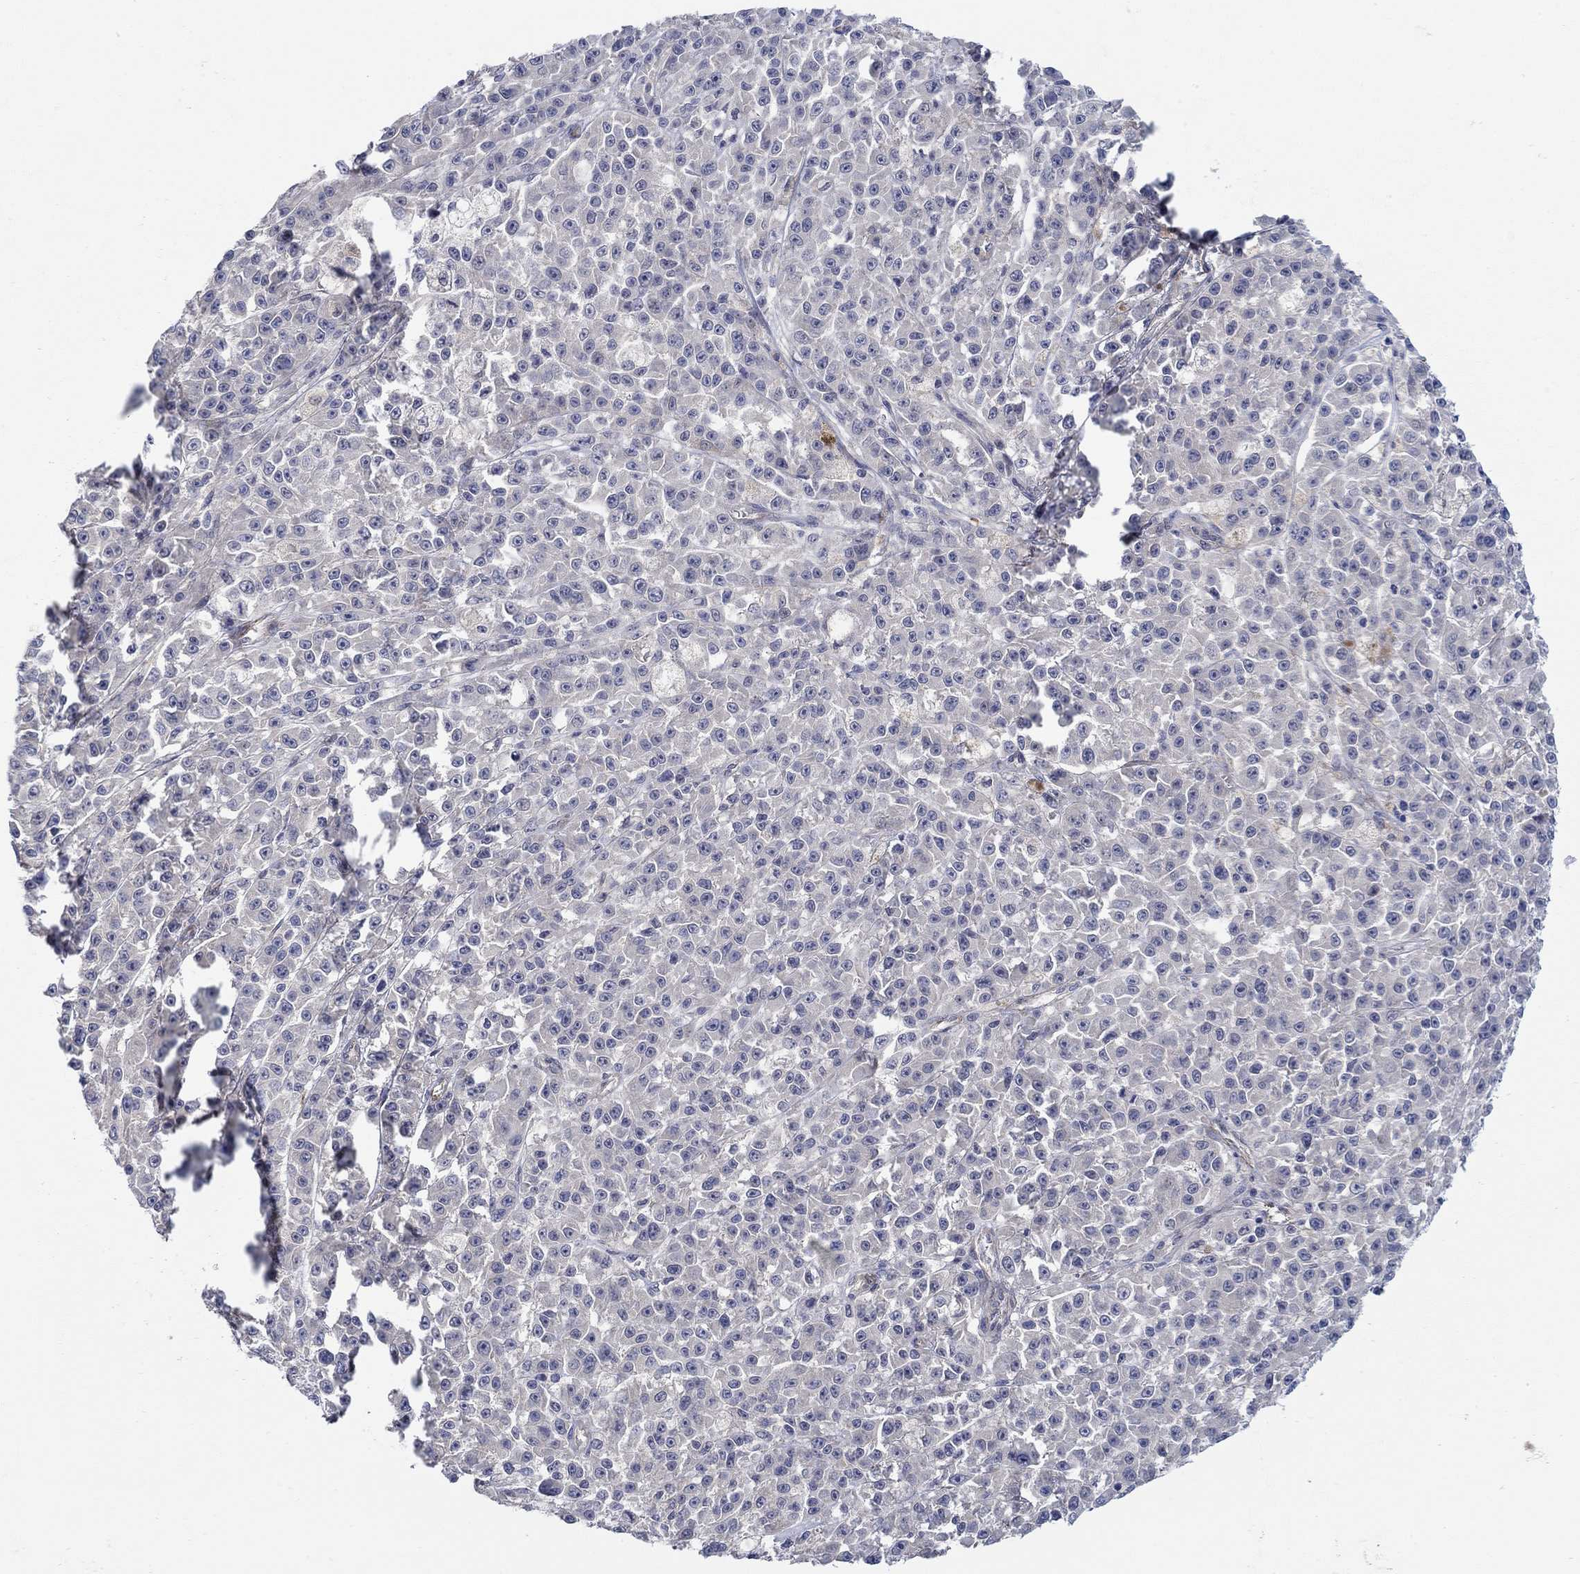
{"staining": {"intensity": "negative", "quantity": "none", "location": "none"}, "tissue": "melanoma", "cell_type": "Tumor cells", "image_type": "cancer", "snomed": [{"axis": "morphology", "description": "Malignant melanoma, NOS"}, {"axis": "topography", "description": "Skin"}], "caption": "Immunohistochemistry (IHC) of human malignant melanoma displays no expression in tumor cells. Brightfield microscopy of IHC stained with DAB (brown) and hematoxylin (blue), captured at high magnification.", "gene": "SCN7A", "patient": {"sex": "female", "age": 58}}